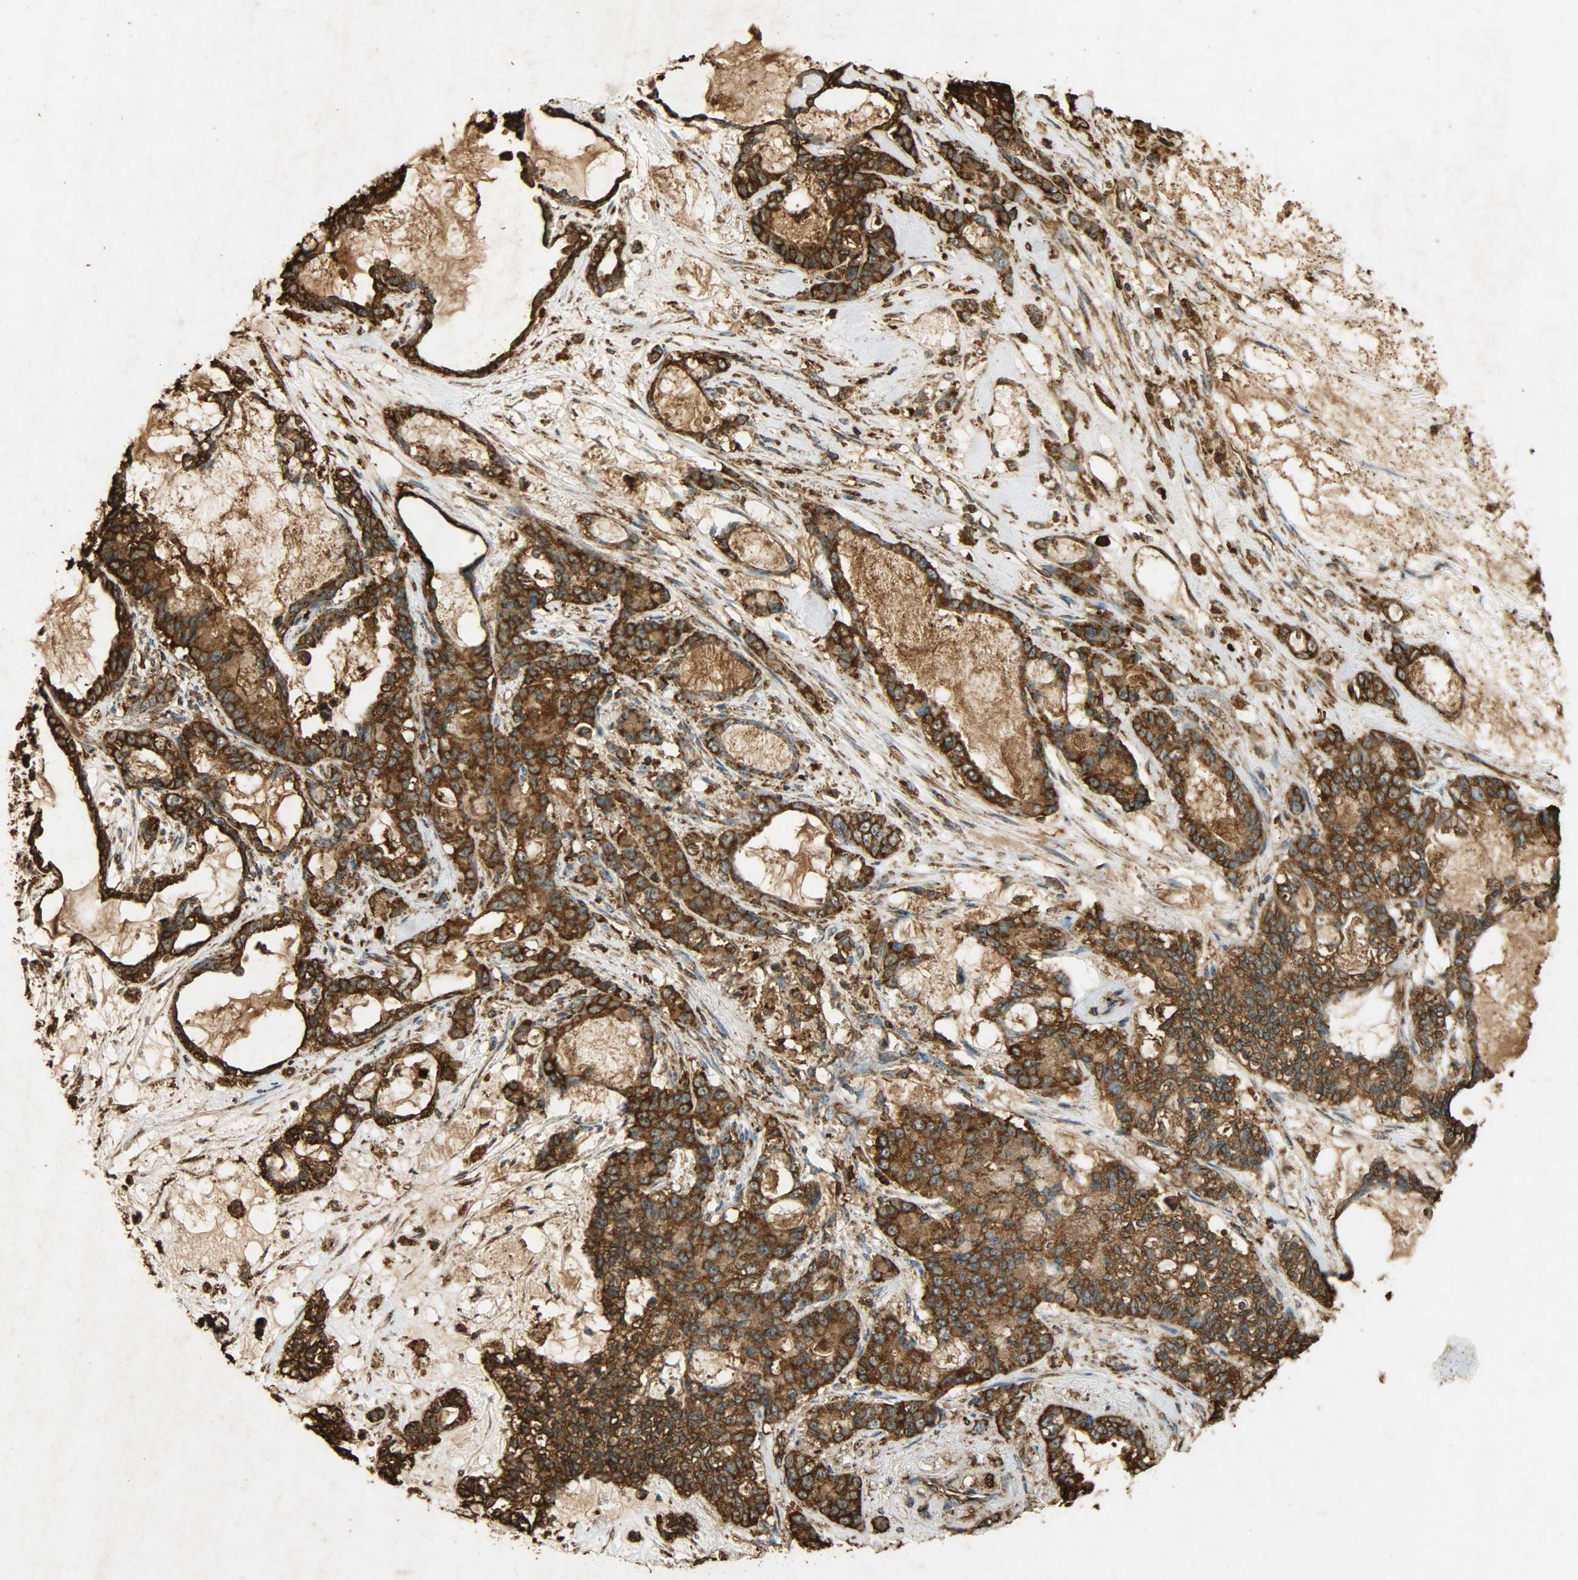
{"staining": {"intensity": "strong", "quantity": ">75%", "location": "cytoplasmic/membranous"}, "tissue": "pancreatic cancer", "cell_type": "Tumor cells", "image_type": "cancer", "snomed": [{"axis": "morphology", "description": "Adenocarcinoma, NOS"}, {"axis": "topography", "description": "Pancreas"}], "caption": "Immunohistochemical staining of human adenocarcinoma (pancreatic) shows strong cytoplasmic/membranous protein staining in about >75% of tumor cells.", "gene": "HSP90B1", "patient": {"sex": "female", "age": 73}}